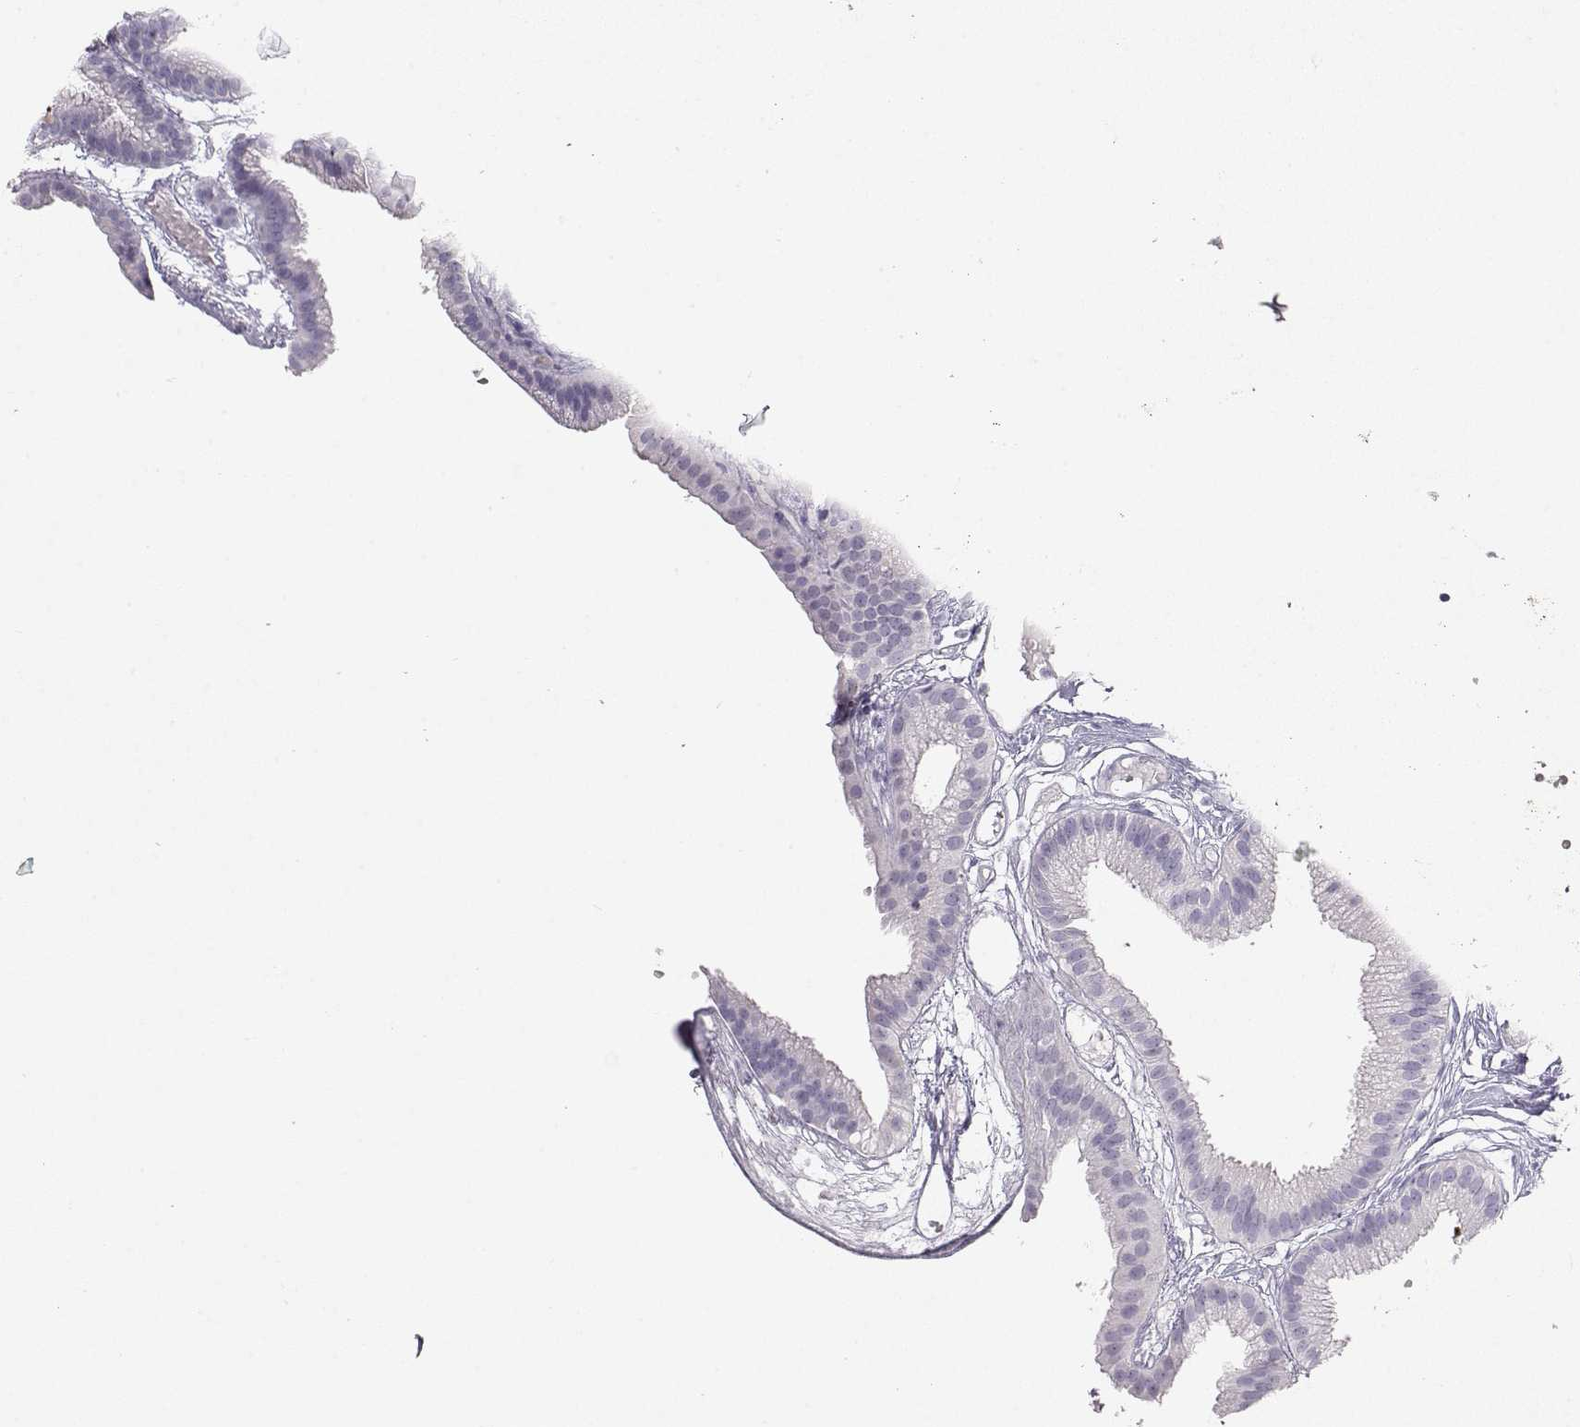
{"staining": {"intensity": "negative", "quantity": "none", "location": "none"}, "tissue": "gallbladder", "cell_type": "Glandular cells", "image_type": "normal", "snomed": [{"axis": "morphology", "description": "Normal tissue, NOS"}, {"axis": "topography", "description": "Gallbladder"}], "caption": "Immunohistochemistry (IHC) image of unremarkable gallbladder: gallbladder stained with DAB (3,3'-diaminobenzidine) demonstrates no significant protein positivity in glandular cells. (DAB (3,3'-diaminobenzidine) IHC with hematoxylin counter stain).", "gene": "OPN5", "patient": {"sex": "female", "age": 45}}